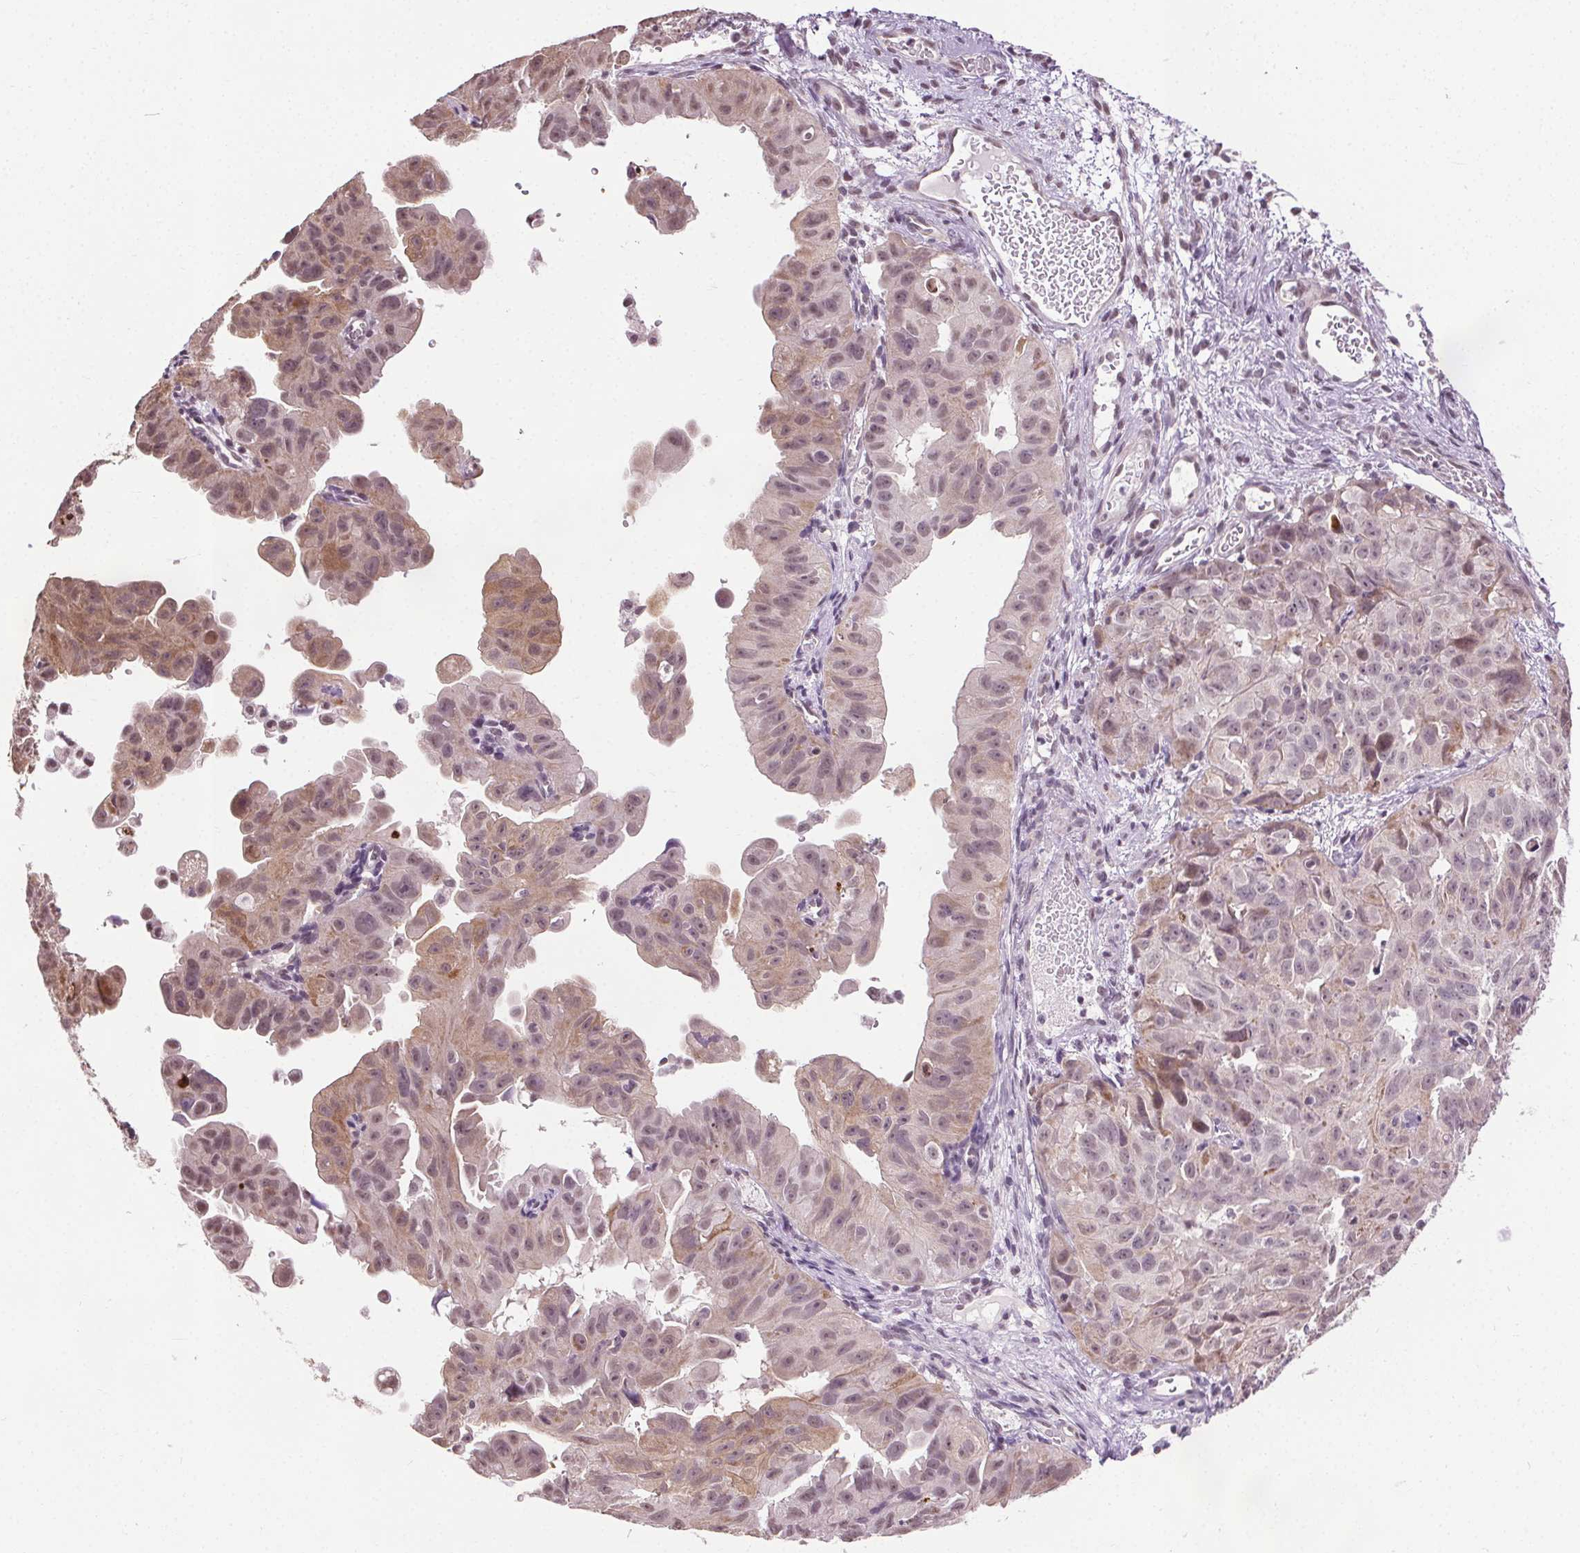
{"staining": {"intensity": "weak", "quantity": "<25%", "location": "cytoplasmic/membranous"}, "tissue": "ovarian cancer", "cell_type": "Tumor cells", "image_type": "cancer", "snomed": [{"axis": "morphology", "description": "Carcinoma, endometroid"}, {"axis": "topography", "description": "Ovary"}], "caption": "The histopathology image reveals no significant staining in tumor cells of ovarian cancer (endometroid carcinoma).", "gene": "CEBPA", "patient": {"sex": "female", "age": 85}}